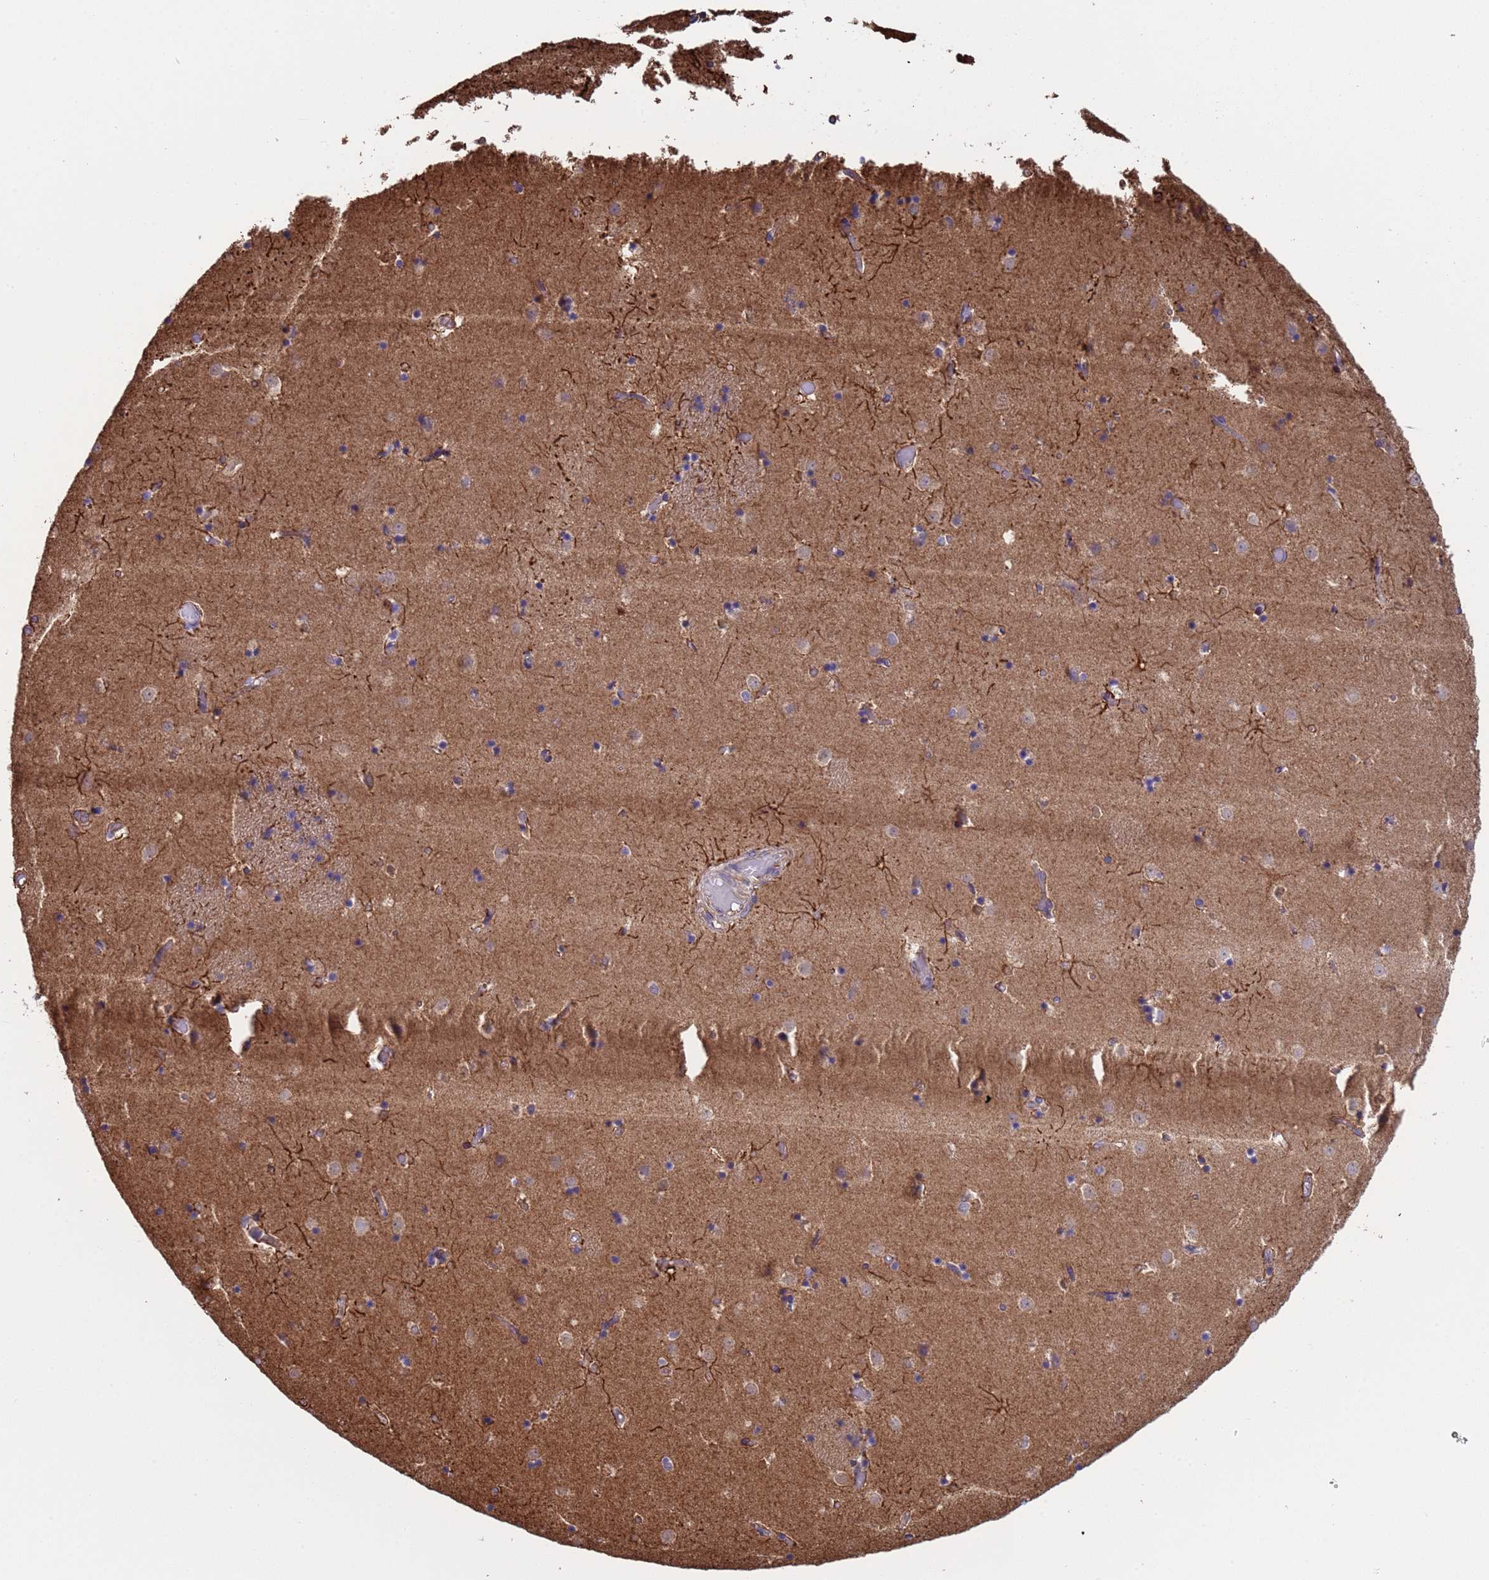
{"staining": {"intensity": "strong", "quantity": "<25%", "location": "cytoplasmic/membranous"}, "tissue": "caudate", "cell_type": "Glial cells", "image_type": "normal", "snomed": [{"axis": "morphology", "description": "Normal tissue, NOS"}, {"axis": "topography", "description": "Lateral ventricle wall"}], "caption": "Brown immunohistochemical staining in normal caudate displays strong cytoplasmic/membranous staining in approximately <25% of glial cells.", "gene": "NUDT12", "patient": {"sex": "female", "age": 52}}